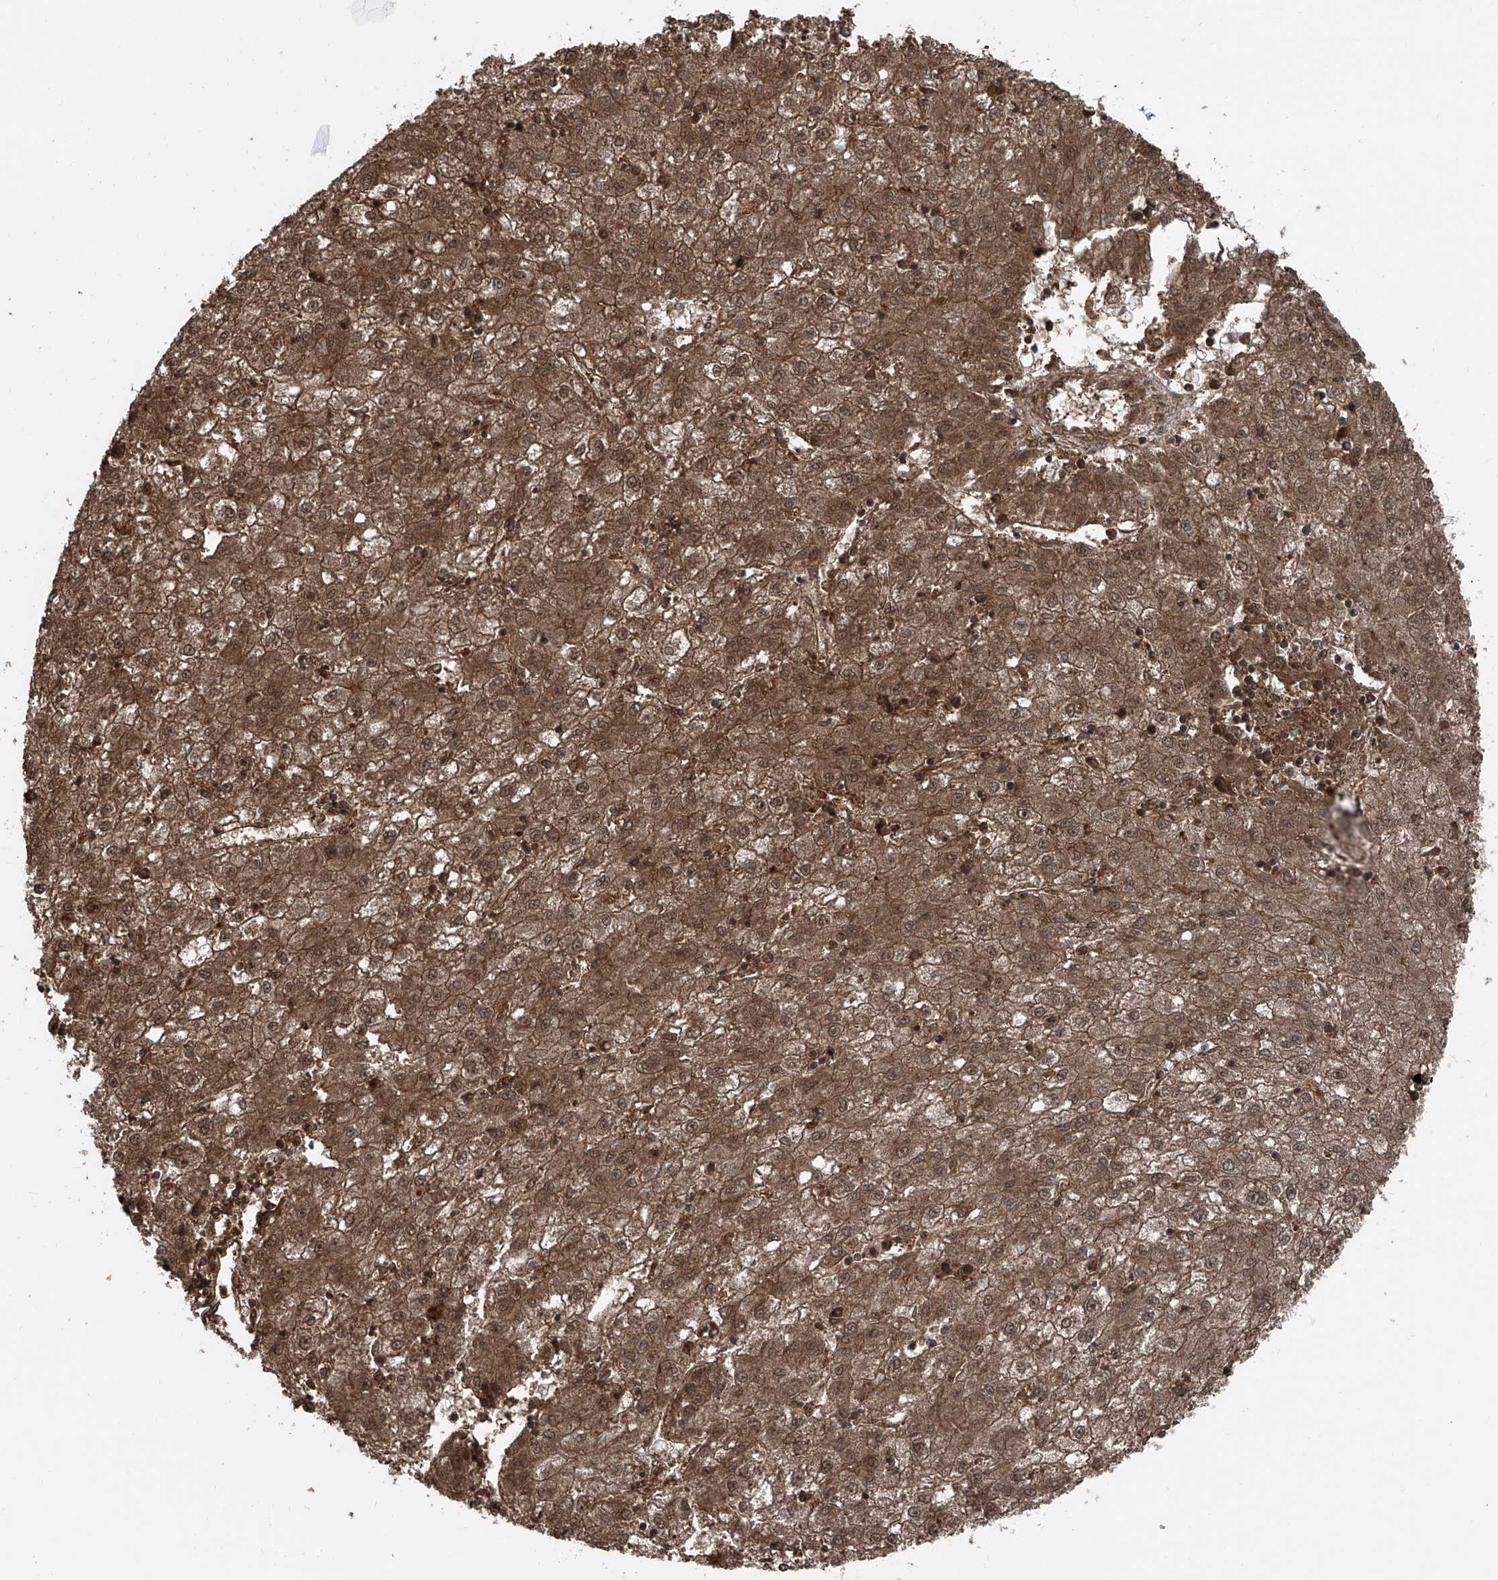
{"staining": {"intensity": "moderate", "quantity": ">75%", "location": "cytoplasmic/membranous,nuclear"}, "tissue": "liver cancer", "cell_type": "Tumor cells", "image_type": "cancer", "snomed": [{"axis": "morphology", "description": "Carcinoma, Hepatocellular, NOS"}, {"axis": "topography", "description": "Liver"}], "caption": "Human liver cancer (hepatocellular carcinoma) stained for a protein (brown) shows moderate cytoplasmic/membranous and nuclear positive positivity in approximately >75% of tumor cells.", "gene": "RGN", "patient": {"sex": "male", "age": 72}}